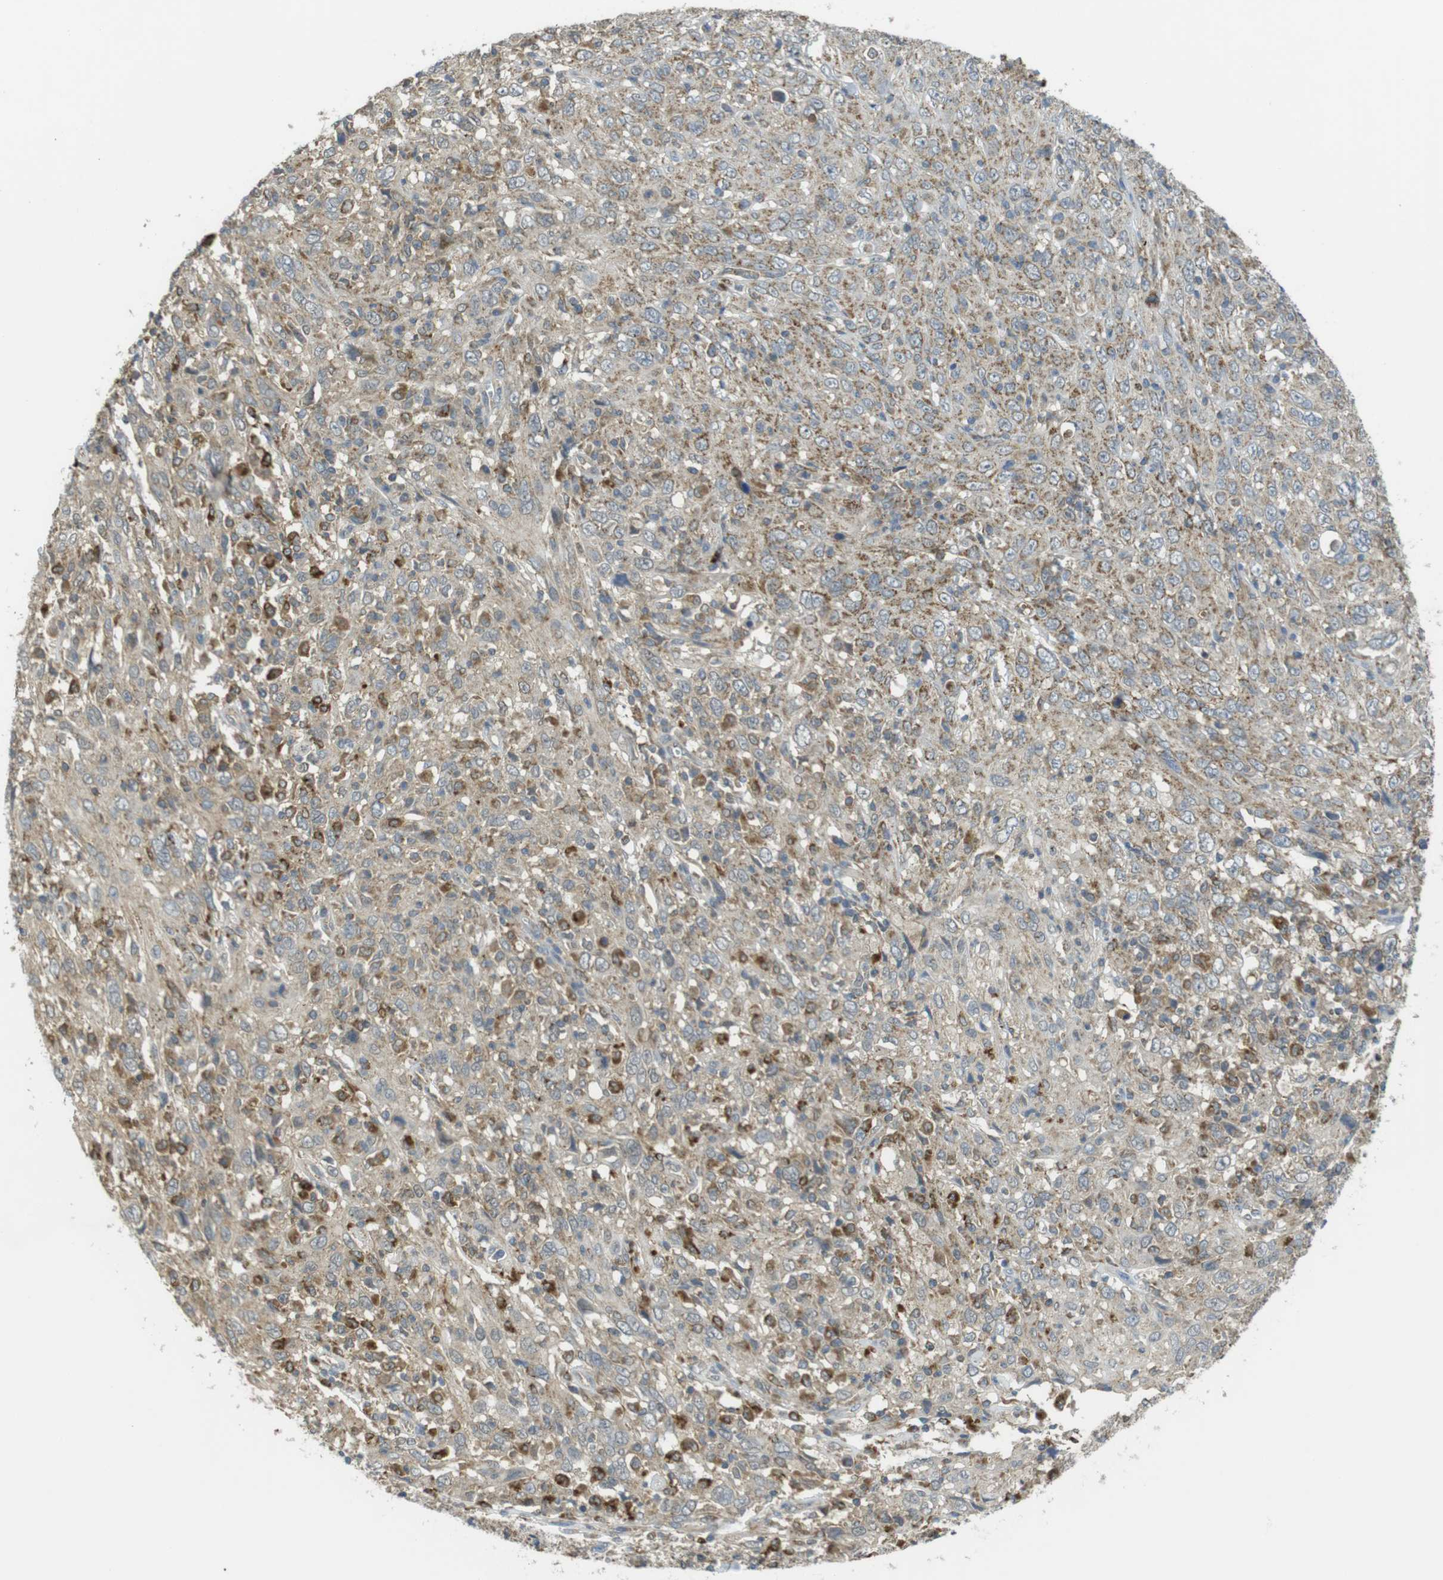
{"staining": {"intensity": "weak", "quantity": ">75%", "location": "cytoplasmic/membranous"}, "tissue": "cervical cancer", "cell_type": "Tumor cells", "image_type": "cancer", "snomed": [{"axis": "morphology", "description": "Squamous cell carcinoma, NOS"}, {"axis": "topography", "description": "Cervix"}], "caption": "Immunohistochemistry (IHC) (DAB) staining of human squamous cell carcinoma (cervical) shows weak cytoplasmic/membranous protein staining in approximately >75% of tumor cells.", "gene": "BRI3BP", "patient": {"sex": "female", "age": 46}}